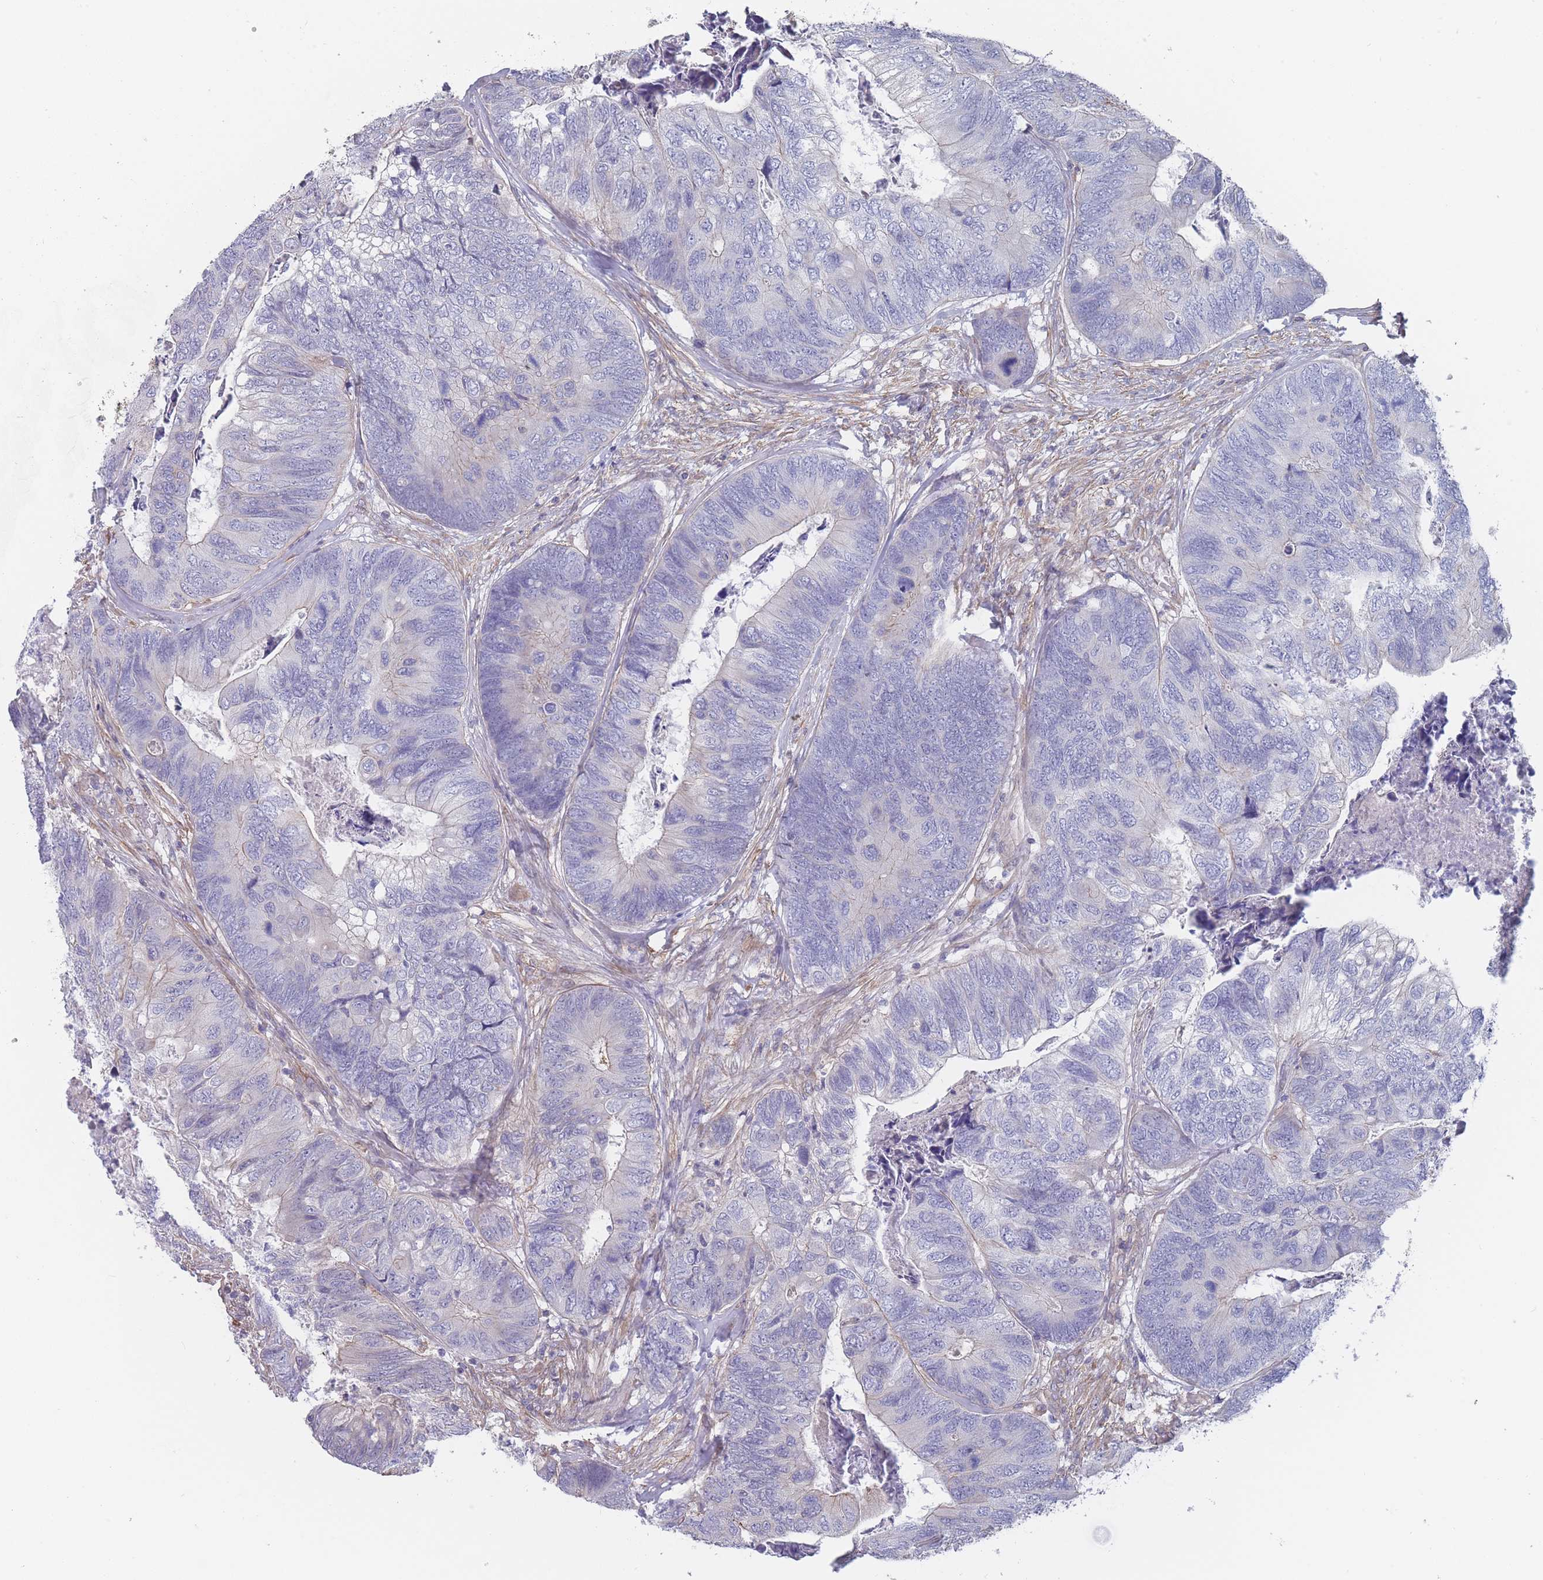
{"staining": {"intensity": "negative", "quantity": "none", "location": "none"}, "tissue": "colorectal cancer", "cell_type": "Tumor cells", "image_type": "cancer", "snomed": [{"axis": "morphology", "description": "Adenocarcinoma, NOS"}, {"axis": "topography", "description": "Colon"}], "caption": "Immunohistochemical staining of human colorectal adenocarcinoma demonstrates no significant positivity in tumor cells.", "gene": "SLC1A6", "patient": {"sex": "female", "age": 67}}